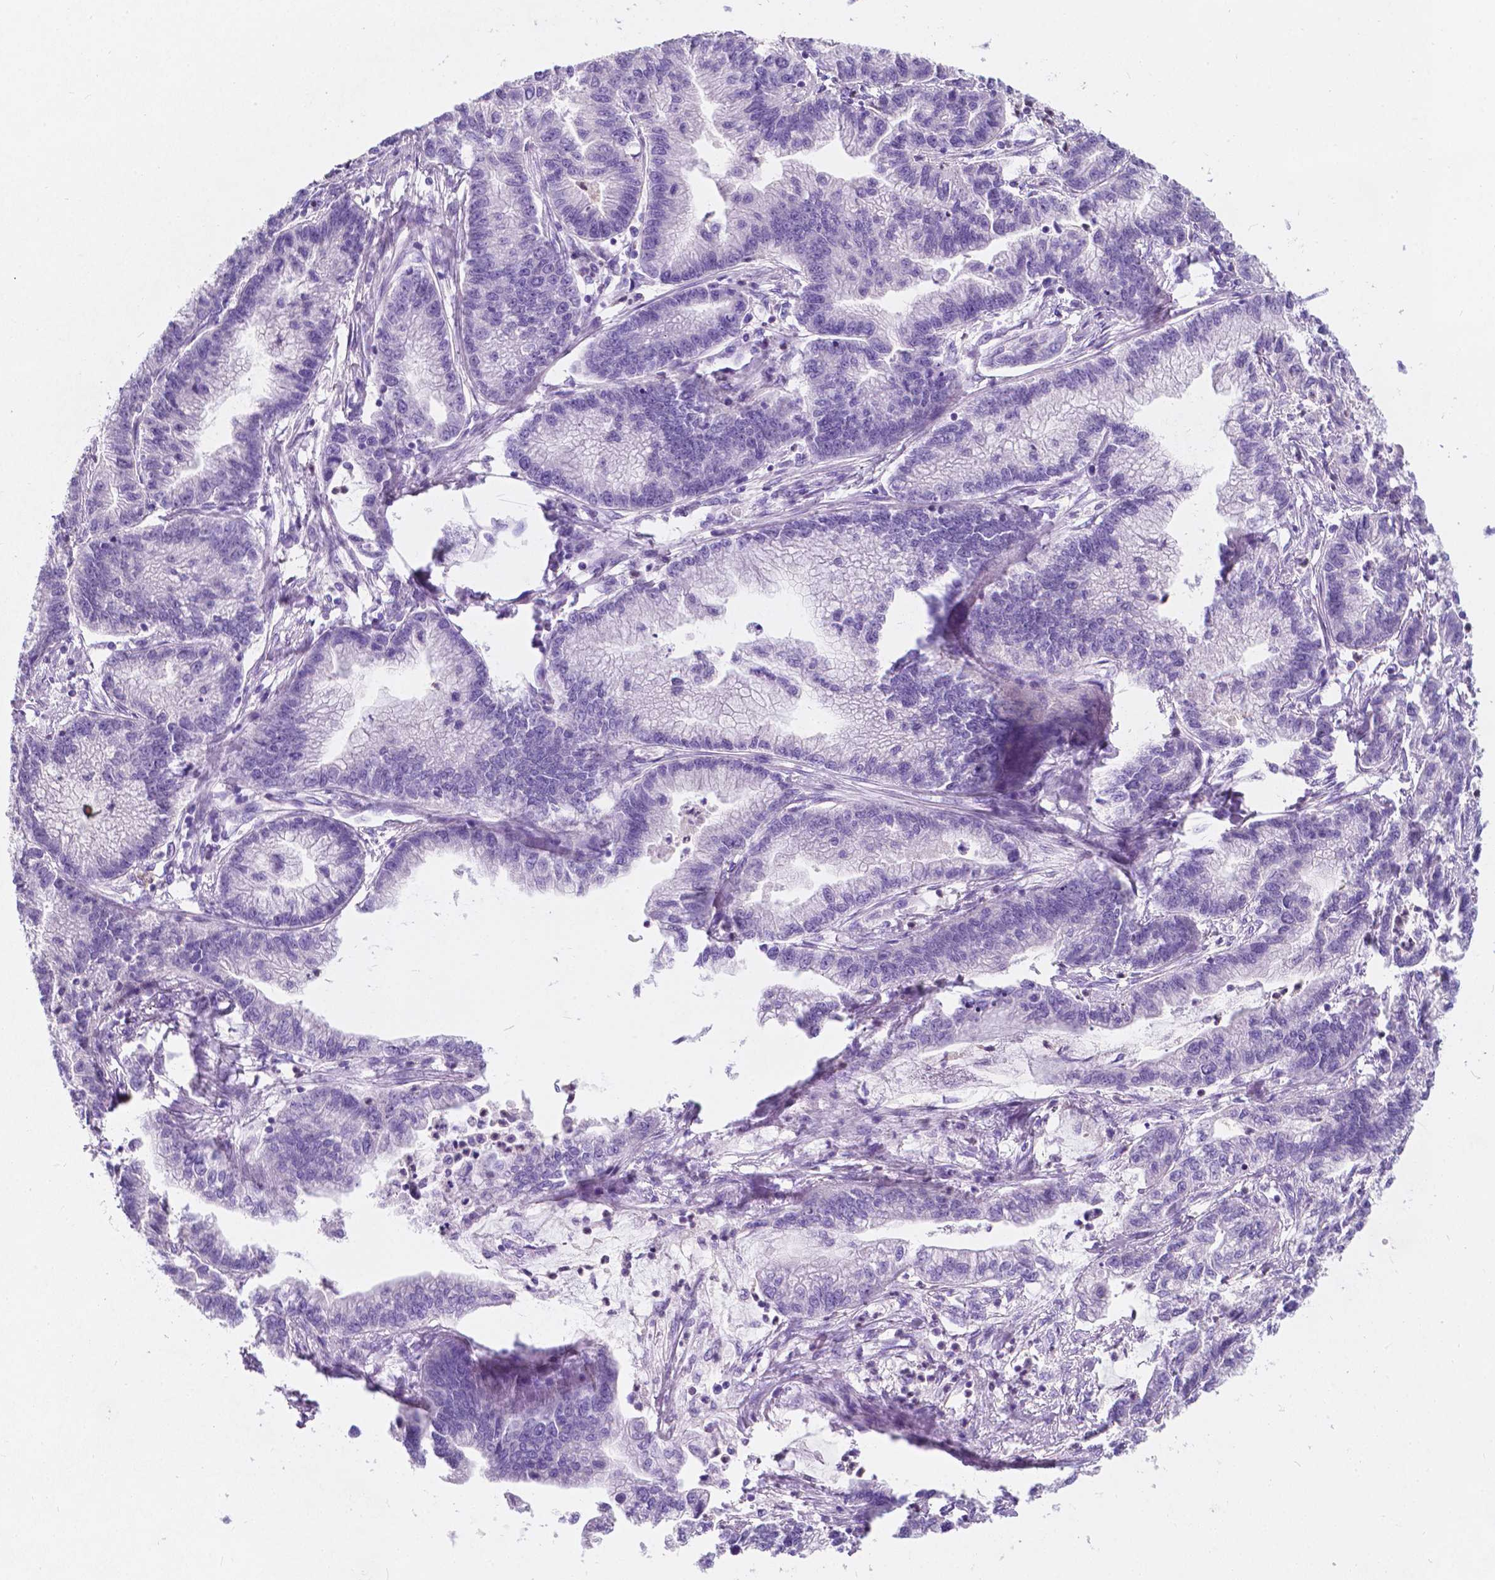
{"staining": {"intensity": "negative", "quantity": "none", "location": "none"}, "tissue": "stomach cancer", "cell_type": "Tumor cells", "image_type": "cancer", "snomed": [{"axis": "morphology", "description": "Adenocarcinoma, NOS"}, {"axis": "topography", "description": "Stomach"}], "caption": "A high-resolution micrograph shows immunohistochemistry (IHC) staining of adenocarcinoma (stomach), which displays no significant positivity in tumor cells.", "gene": "GNAO1", "patient": {"sex": "male", "age": 83}}